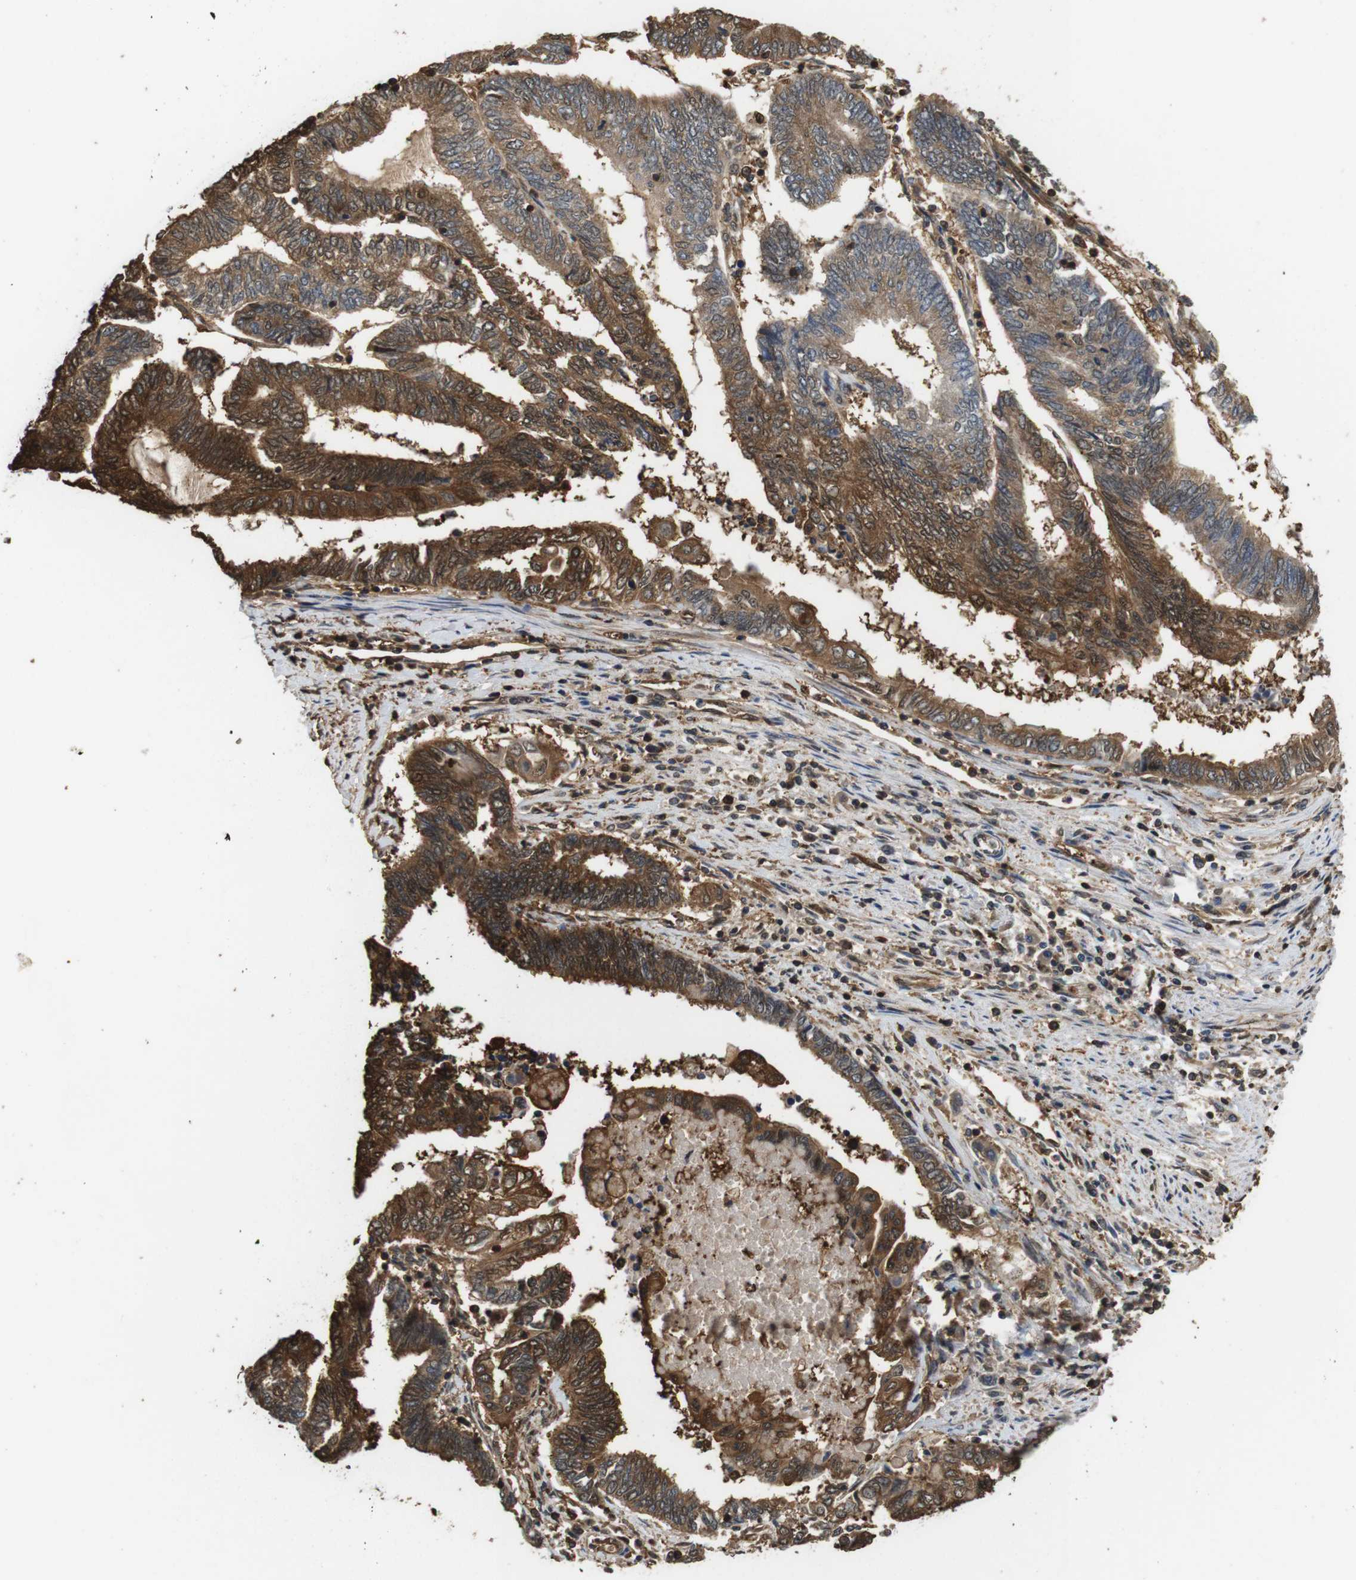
{"staining": {"intensity": "moderate", "quantity": ">75%", "location": "cytoplasmic/membranous,nuclear"}, "tissue": "endometrial cancer", "cell_type": "Tumor cells", "image_type": "cancer", "snomed": [{"axis": "morphology", "description": "Adenocarcinoma, NOS"}, {"axis": "topography", "description": "Uterus"}, {"axis": "topography", "description": "Endometrium"}], "caption": "DAB immunohistochemical staining of human endometrial cancer reveals moderate cytoplasmic/membranous and nuclear protein staining in approximately >75% of tumor cells. Nuclei are stained in blue.", "gene": "LDHA", "patient": {"sex": "female", "age": 70}}